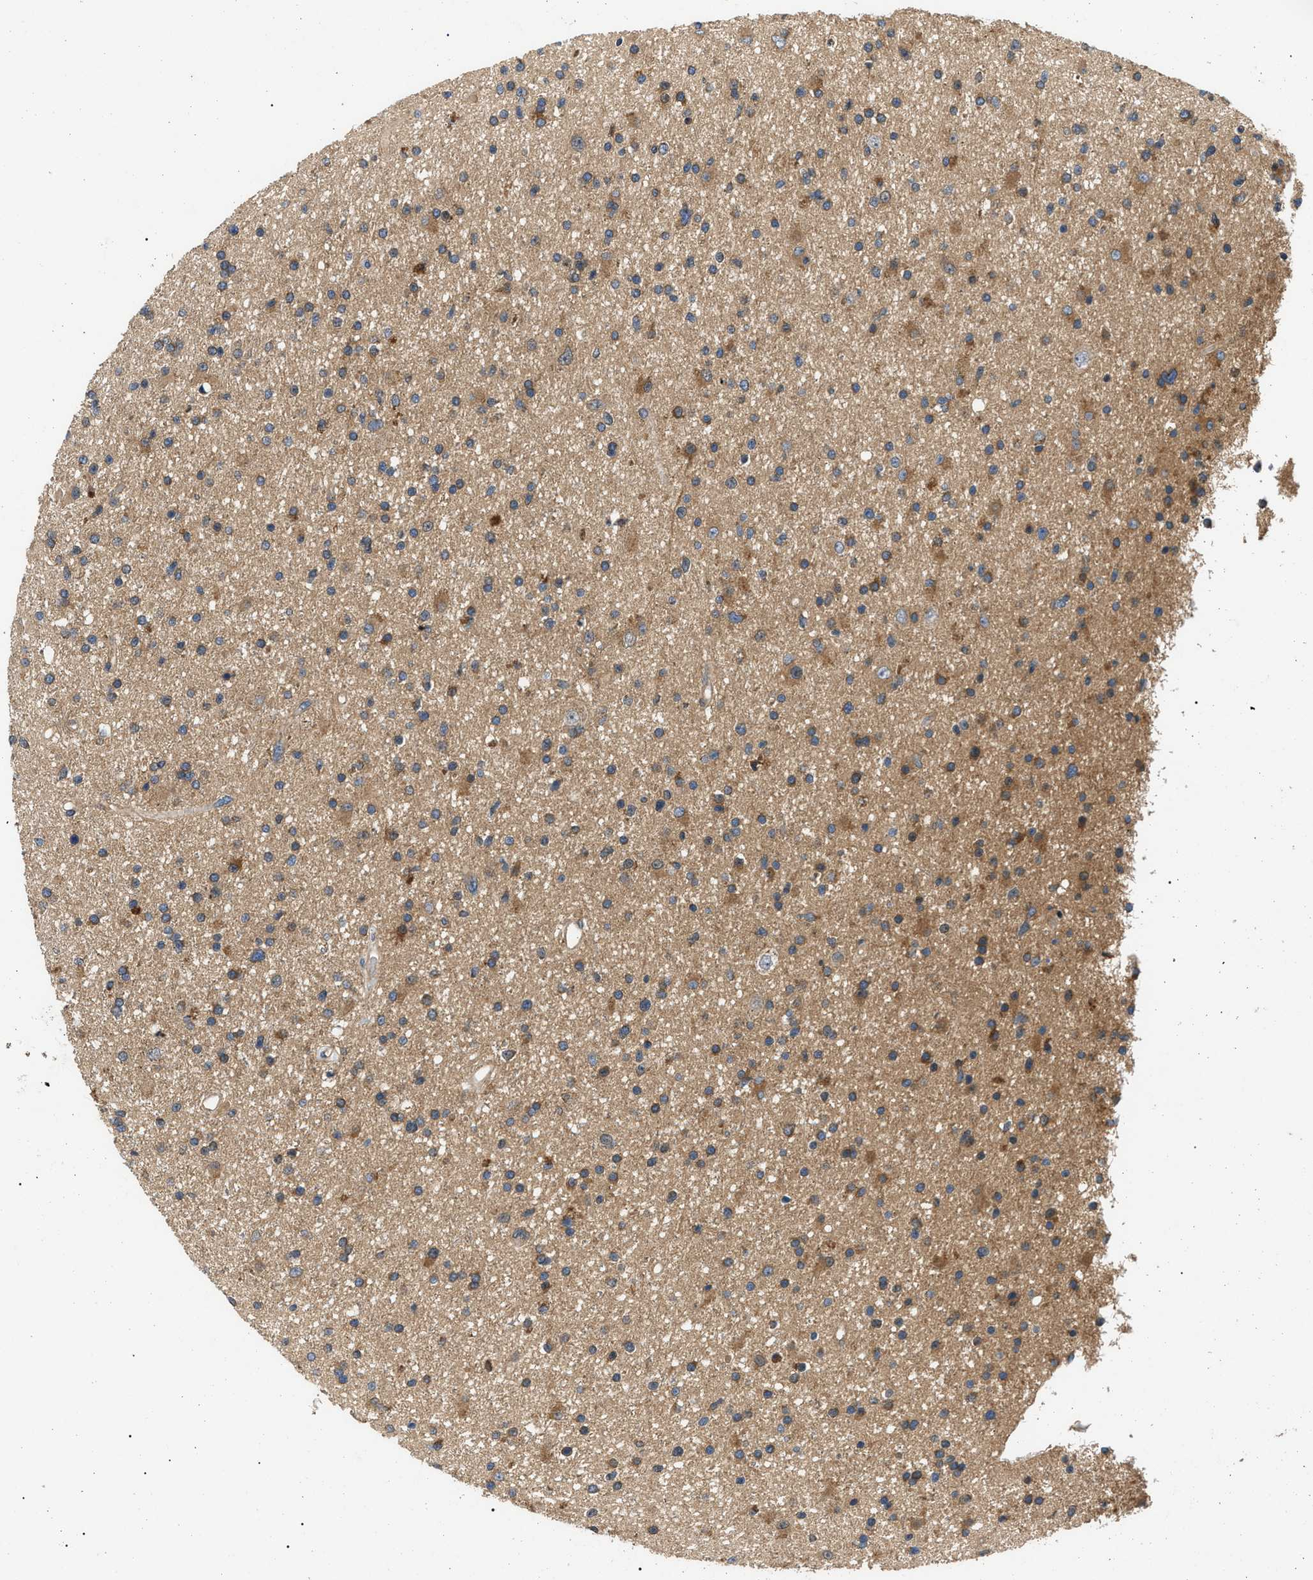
{"staining": {"intensity": "moderate", "quantity": ">75%", "location": "cytoplasmic/membranous"}, "tissue": "glioma", "cell_type": "Tumor cells", "image_type": "cancer", "snomed": [{"axis": "morphology", "description": "Glioma, malignant, High grade"}, {"axis": "topography", "description": "Brain"}], "caption": "Approximately >75% of tumor cells in high-grade glioma (malignant) exhibit moderate cytoplasmic/membranous protein staining as visualized by brown immunohistochemical staining.", "gene": "PPM1B", "patient": {"sex": "male", "age": 33}}